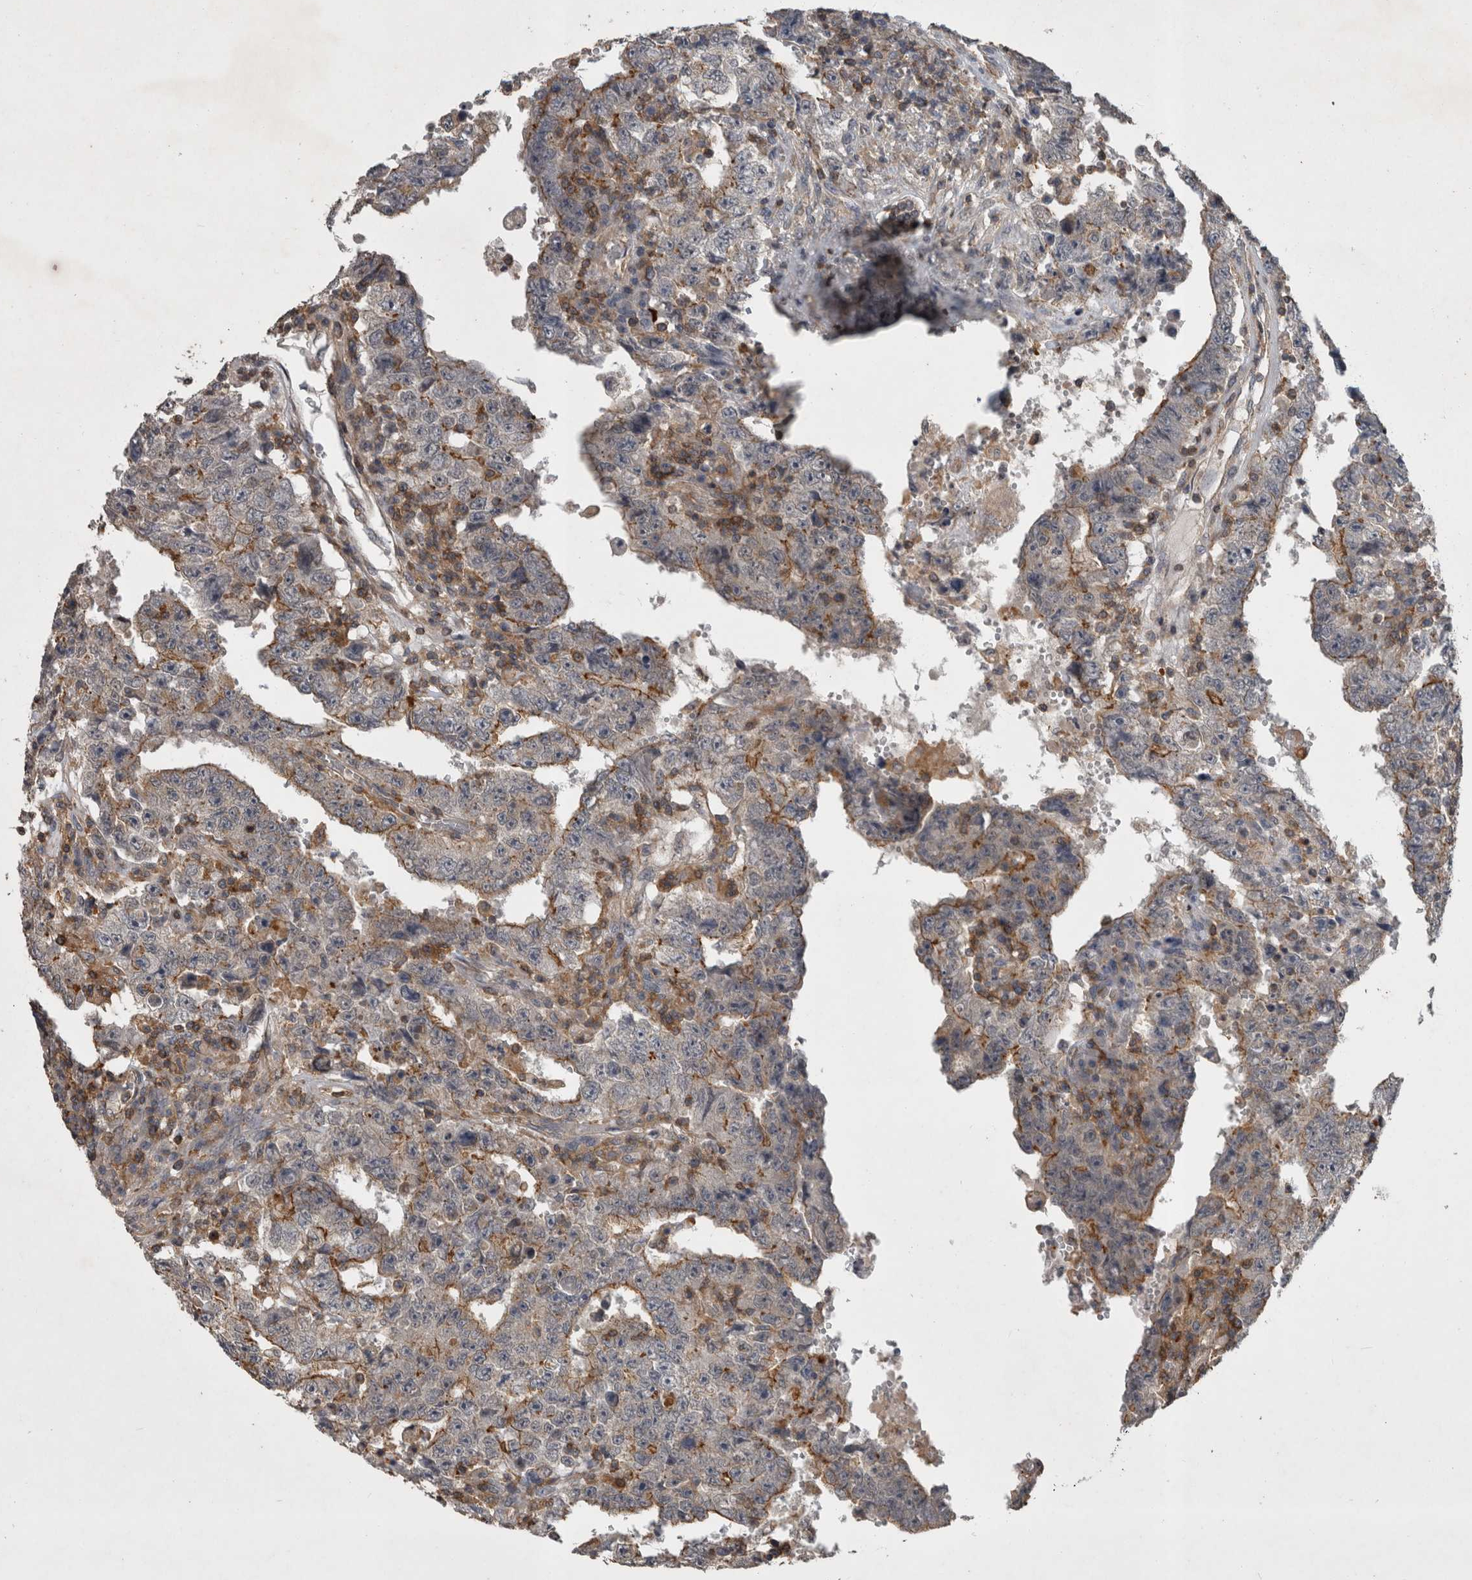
{"staining": {"intensity": "weak", "quantity": "25%-75%", "location": "cytoplasmic/membranous"}, "tissue": "testis cancer", "cell_type": "Tumor cells", "image_type": "cancer", "snomed": [{"axis": "morphology", "description": "Carcinoma, Embryonal, NOS"}, {"axis": "topography", "description": "Testis"}], "caption": "Immunohistochemical staining of testis cancer demonstrates weak cytoplasmic/membranous protein expression in about 25%-75% of tumor cells.", "gene": "SPATA48", "patient": {"sex": "male", "age": 26}}